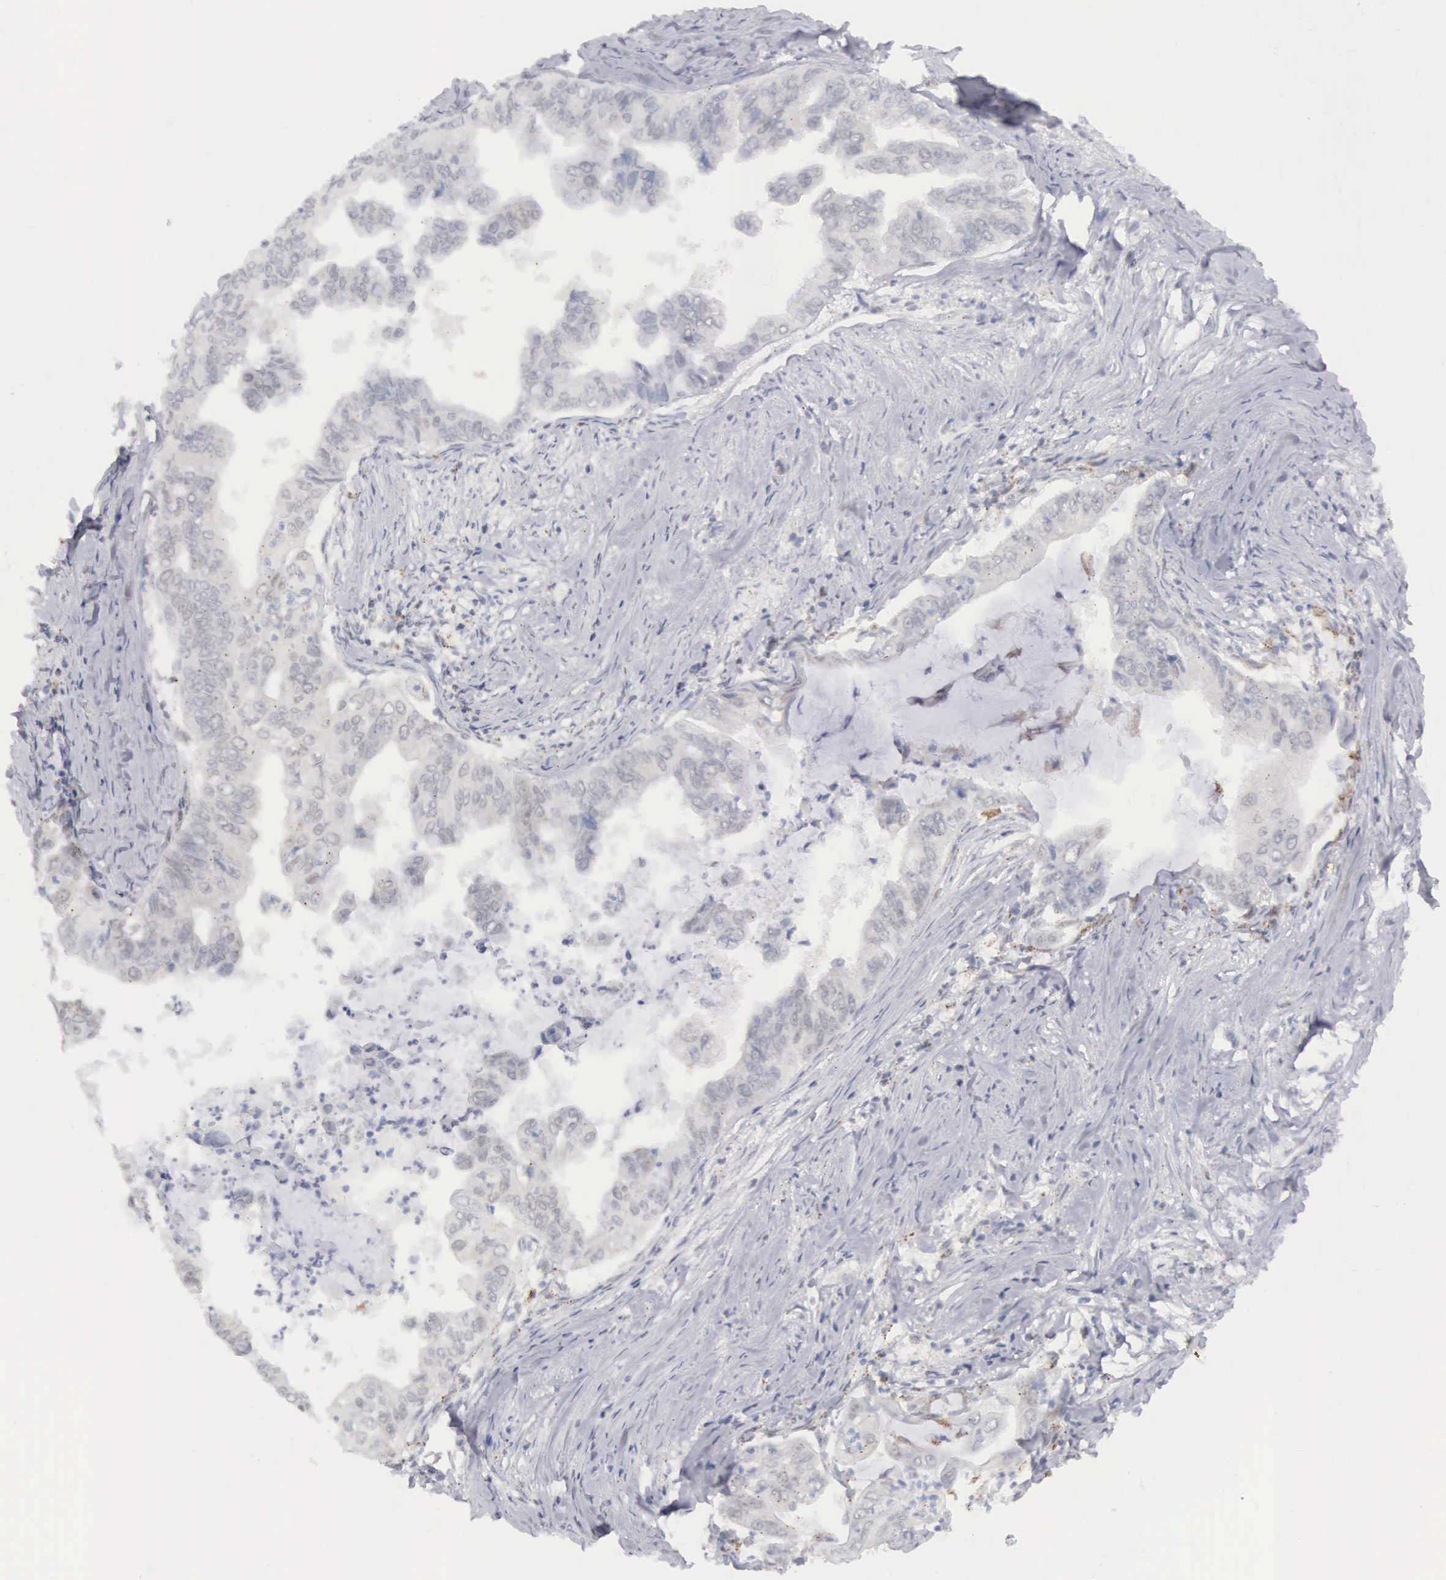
{"staining": {"intensity": "negative", "quantity": "none", "location": "none"}, "tissue": "stomach cancer", "cell_type": "Tumor cells", "image_type": "cancer", "snomed": [{"axis": "morphology", "description": "Adenocarcinoma, NOS"}, {"axis": "topography", "description": "Stomach, upper"}], "caption": "Tumor cells are negative for brown protein staining in stomach cancer.", "gene": "MNAT1", "patient": {"sex": "male", "age": 80}}